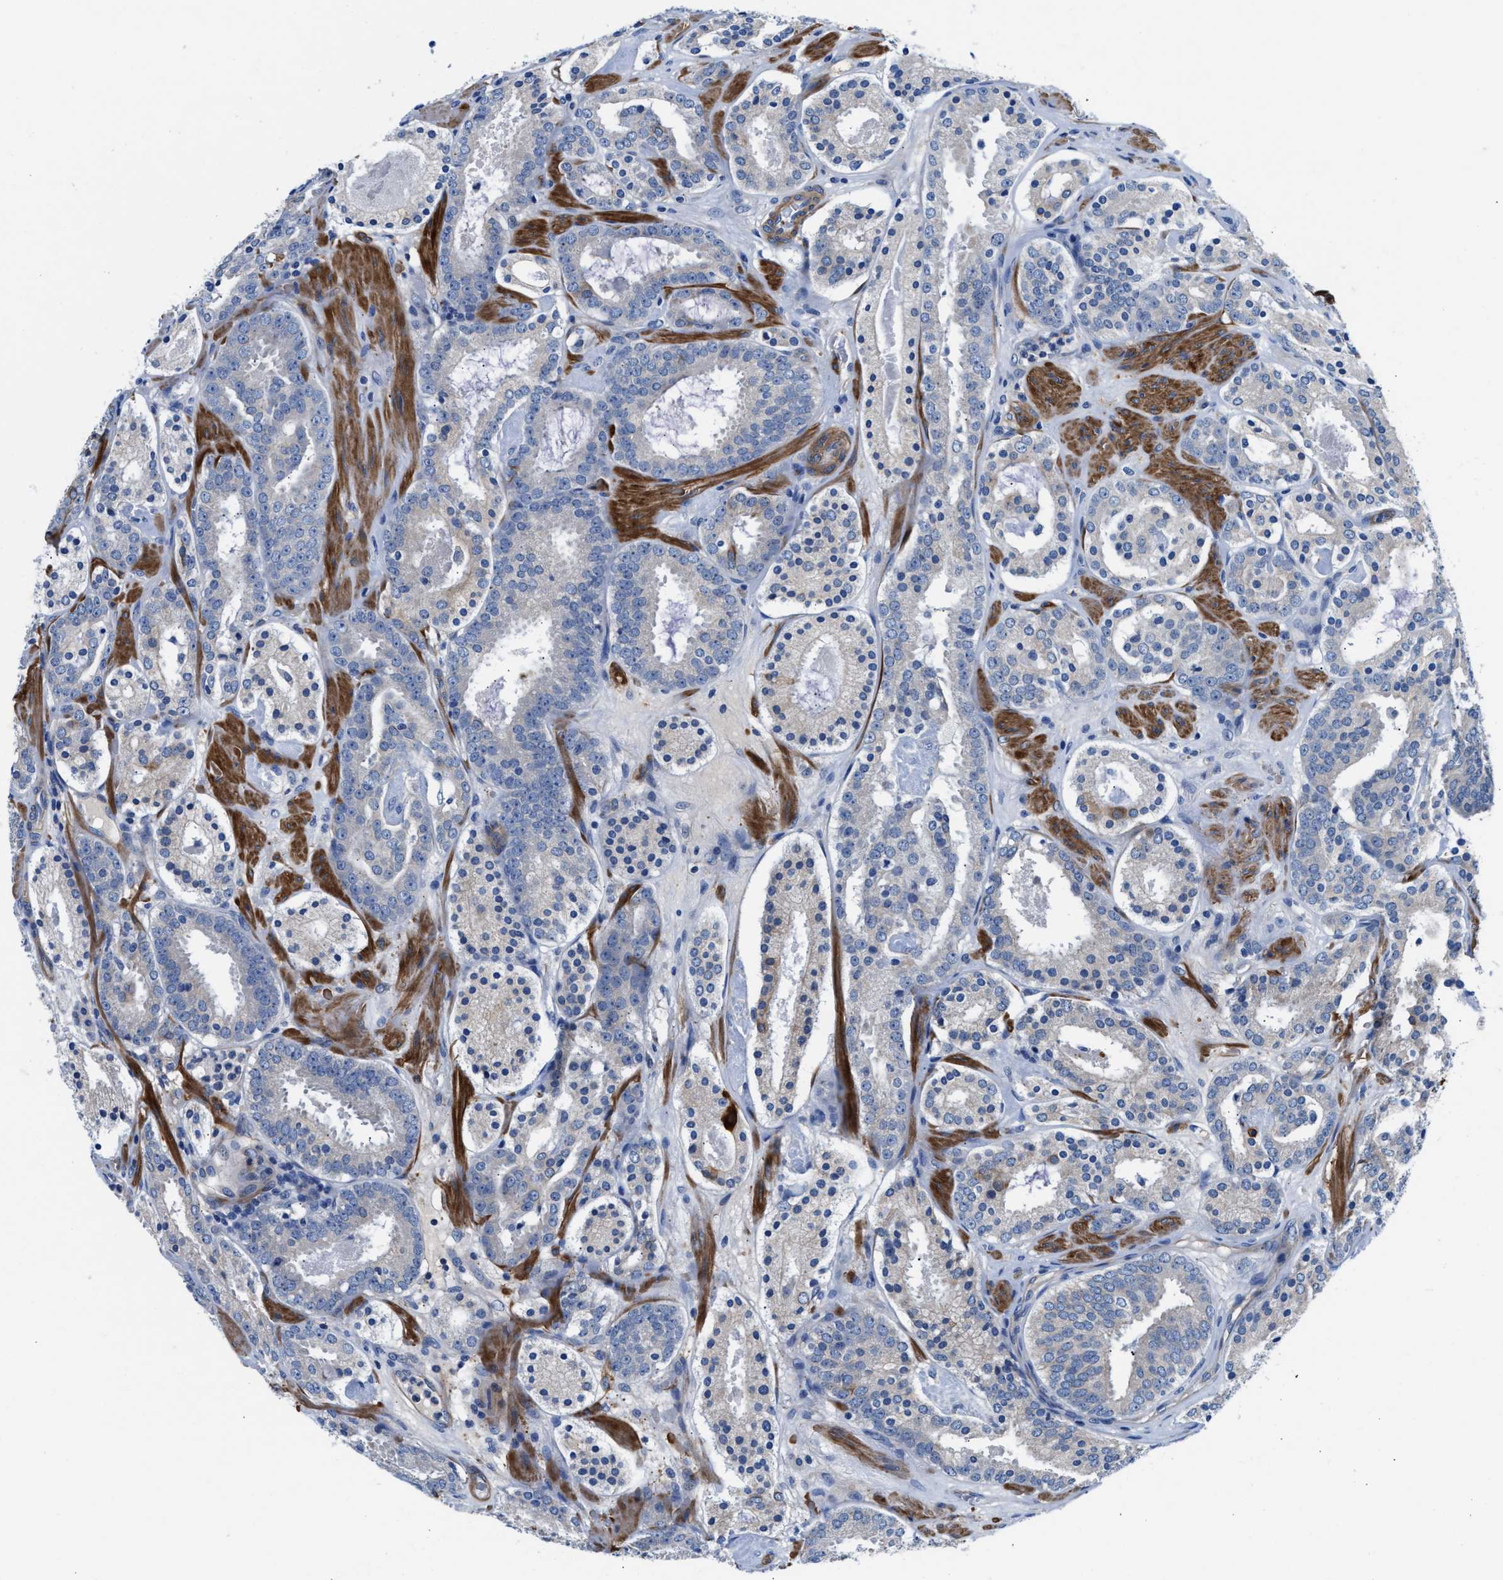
{"staining": {"intensity": "negative", "quantity": "none", "location": "none"}, "tissue": "prostate cancer", "cell_type": "Tumor cells", "image_type": "cancer", "snomed": [{"axis": "morphology", "description": "Adenocarcinoma, Low grade"}, {"axis": "topography", "description": "Prostate"}], "caption": "DAB immunohistochemical staining of human prostate cancer (low-grade adenocarcinoma) shows no significant positivity in tumor cells.", "gene": "PARG", "patient": {"sex": "male", "age": 69}}